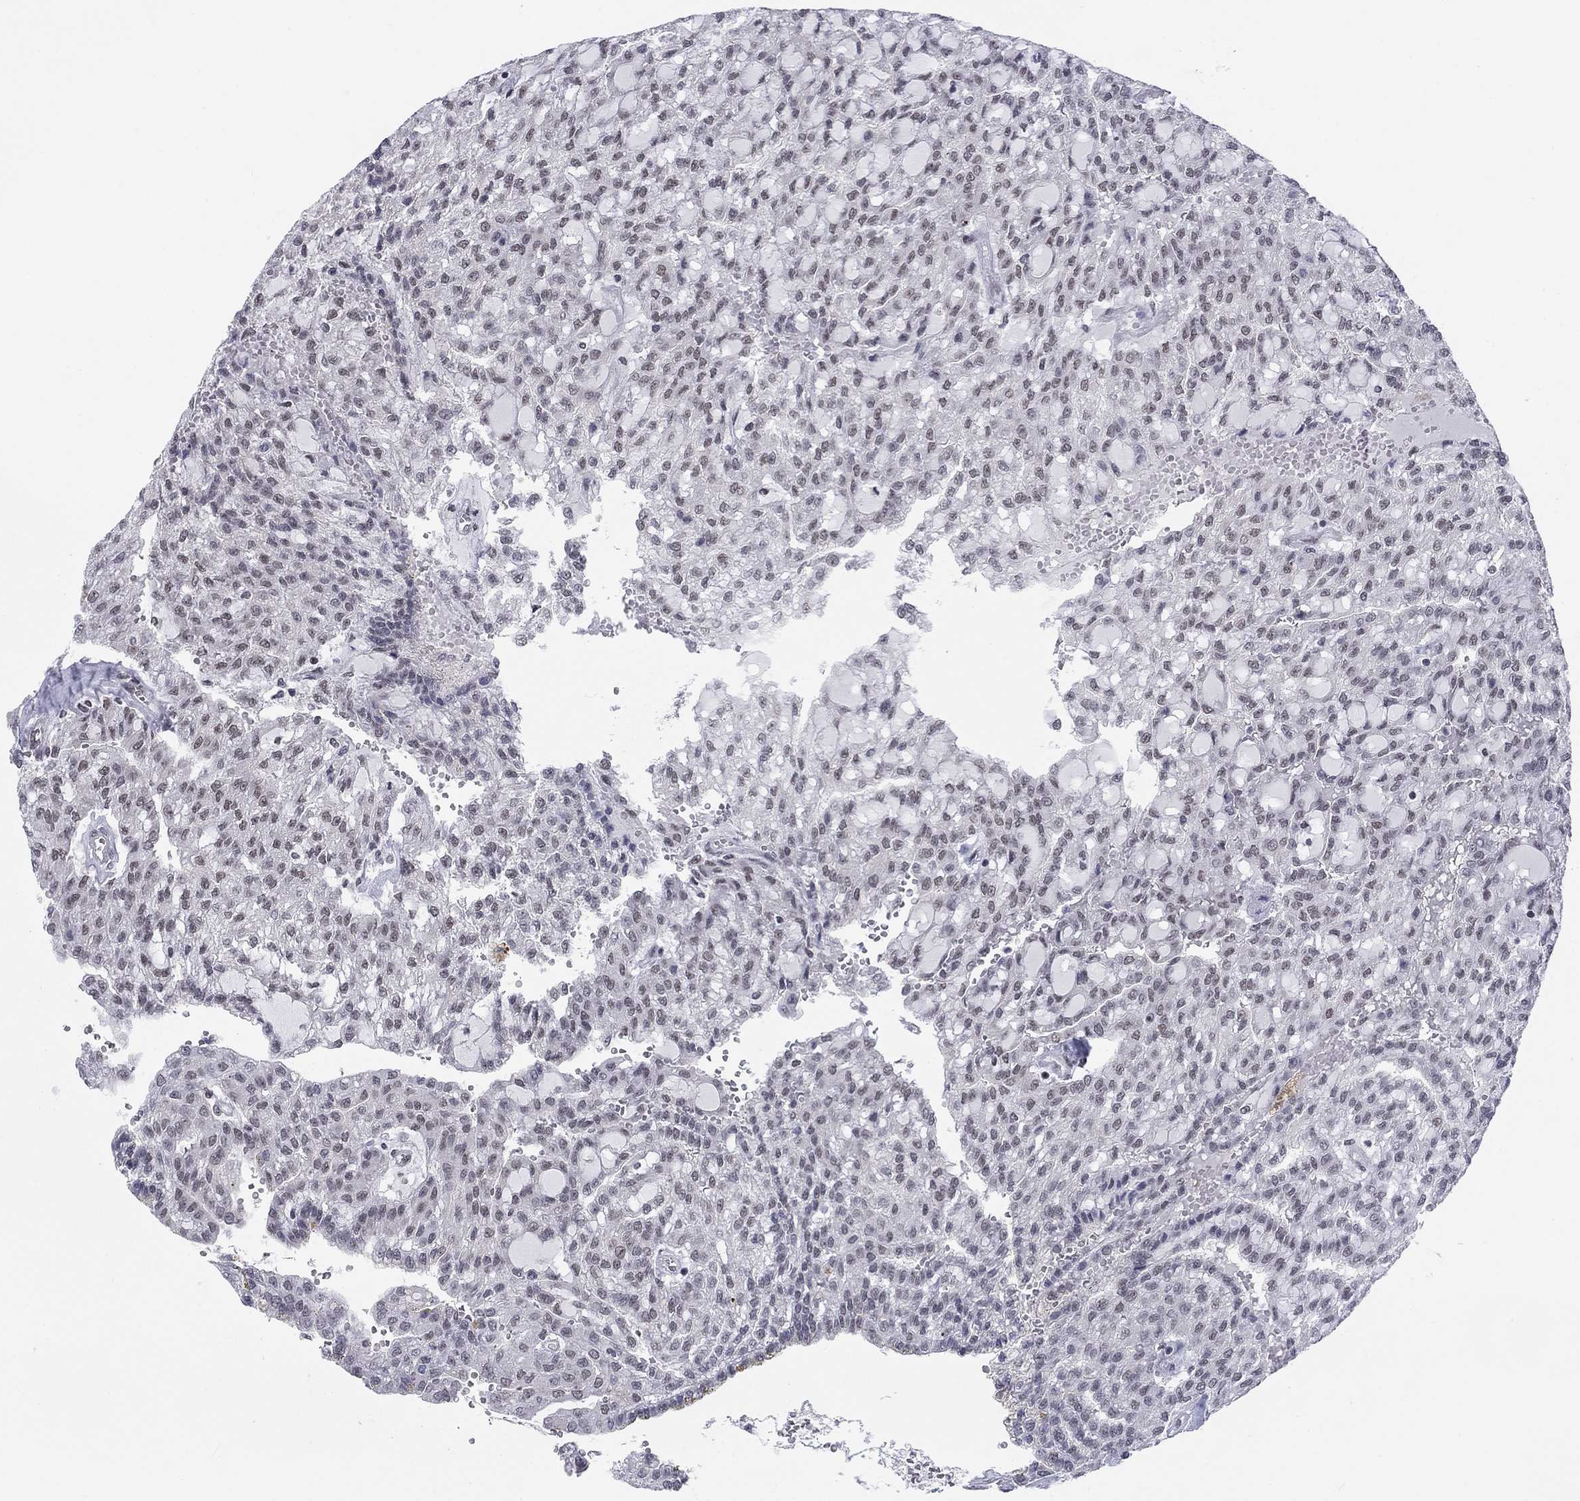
{"staining": {"intensity": "negative", "quantity": "none", "location": "none"}, "tissue": "renal cancer", "cell_type": "Tumor cells", "image_type": "cancer", "snomed": [{"axis": "morphology", "description": "Adenocarcinoma, NOS"}, {"axis": "topography", "description": "Kidney"}], "caption": "An image of renal cancer stained for a protein exhibits no brown staining in tumor cells.", "gene": "FYTTD1", "patient": {"sex": "male", "age": 63}}